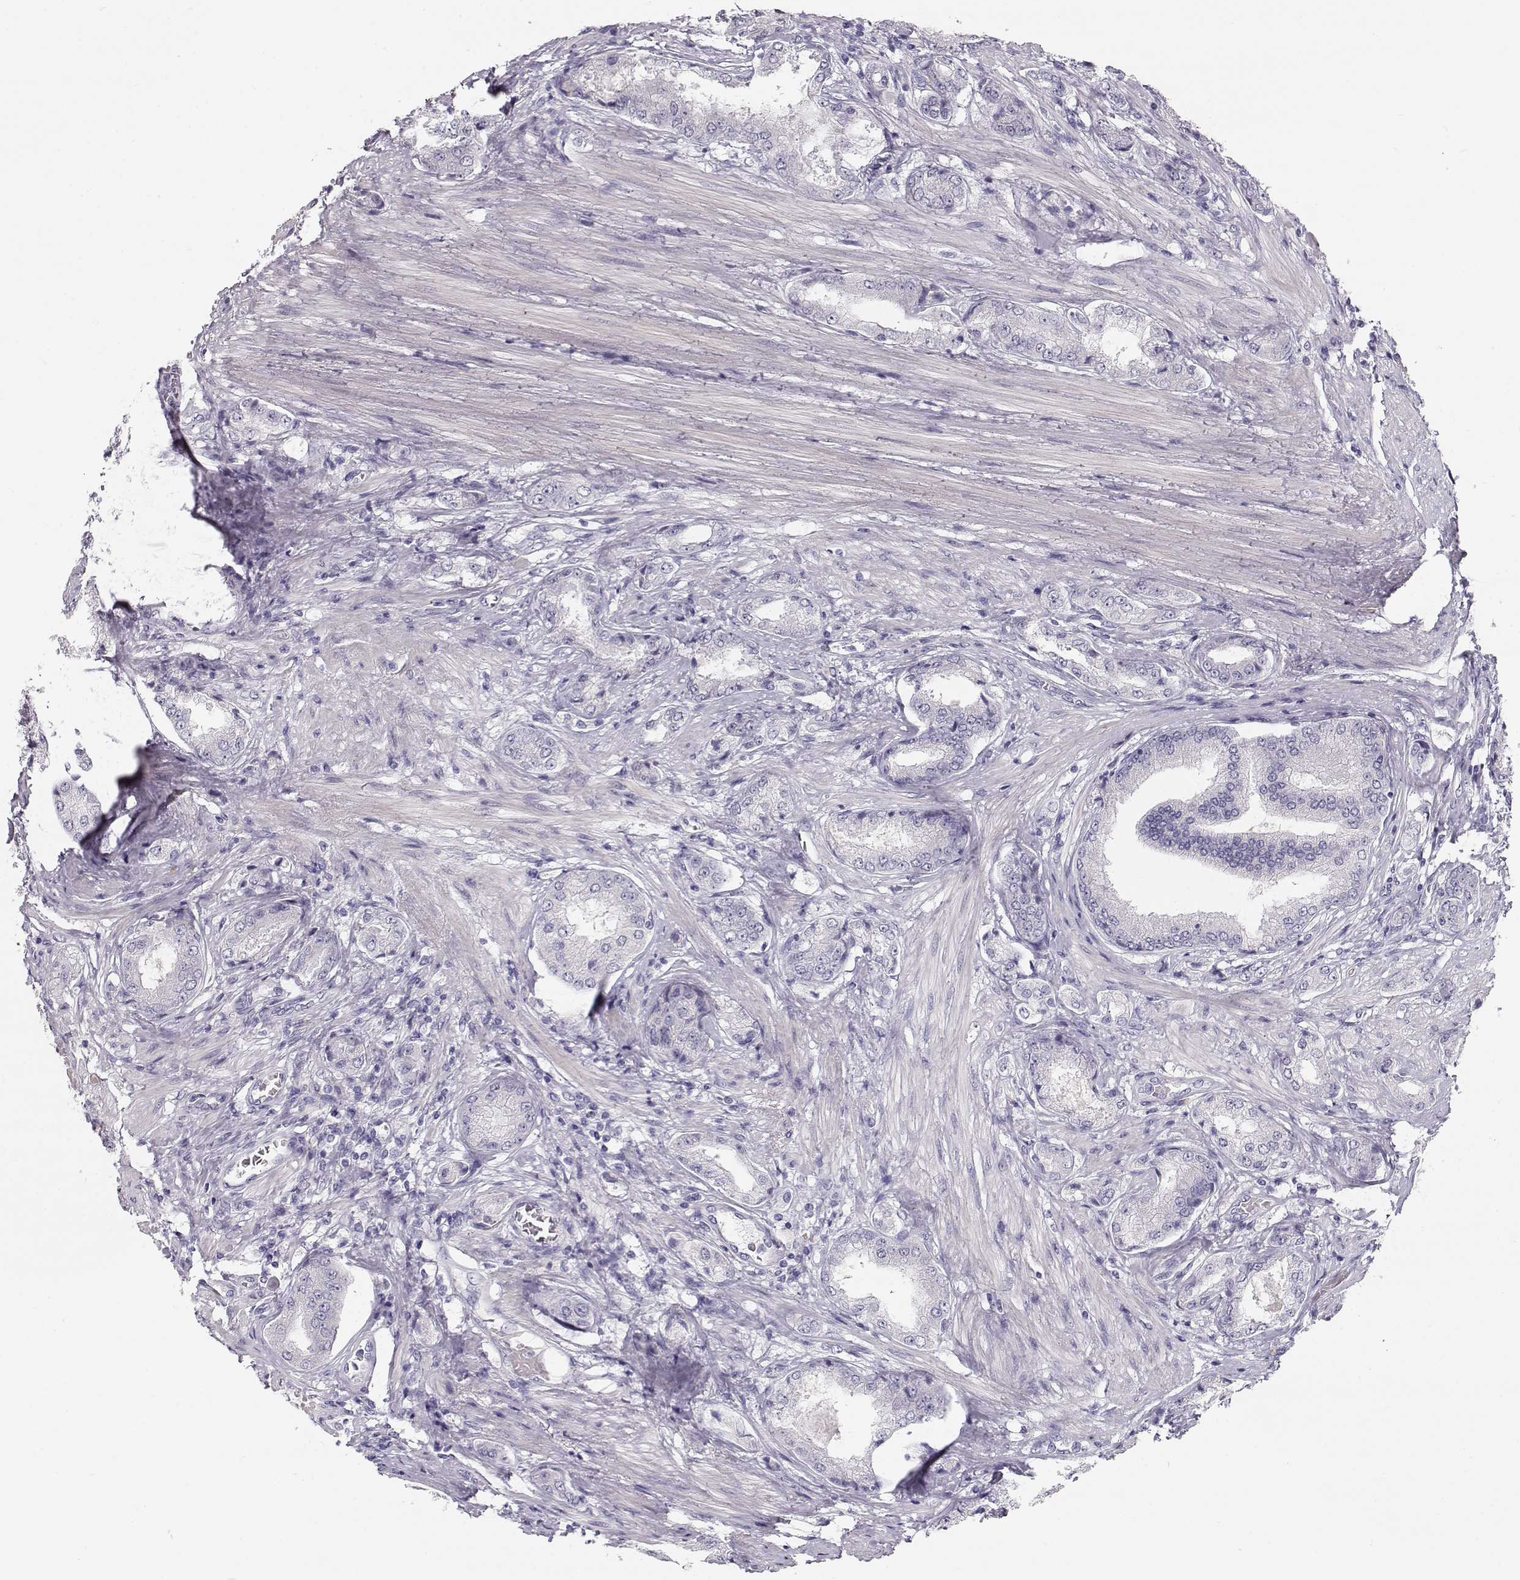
{"staining": {"intensity": "negative", "quantity": "none", "location": "none"}, "tissue": "prostate cancer", "cell_type": "Tumor cells", "image_type": "cancer", "snomed": [{"axis": "morphology", "description": "Adenocarcinoma, NOS"}, {"axis": "topography", "description": "Prostate"}], "caption": "Immunohistochemical staining of human prostate cancer reveals no significant staining in tumor cells.", "gene": "TTC26", "patient": {"sex": "male", "age": 63}}